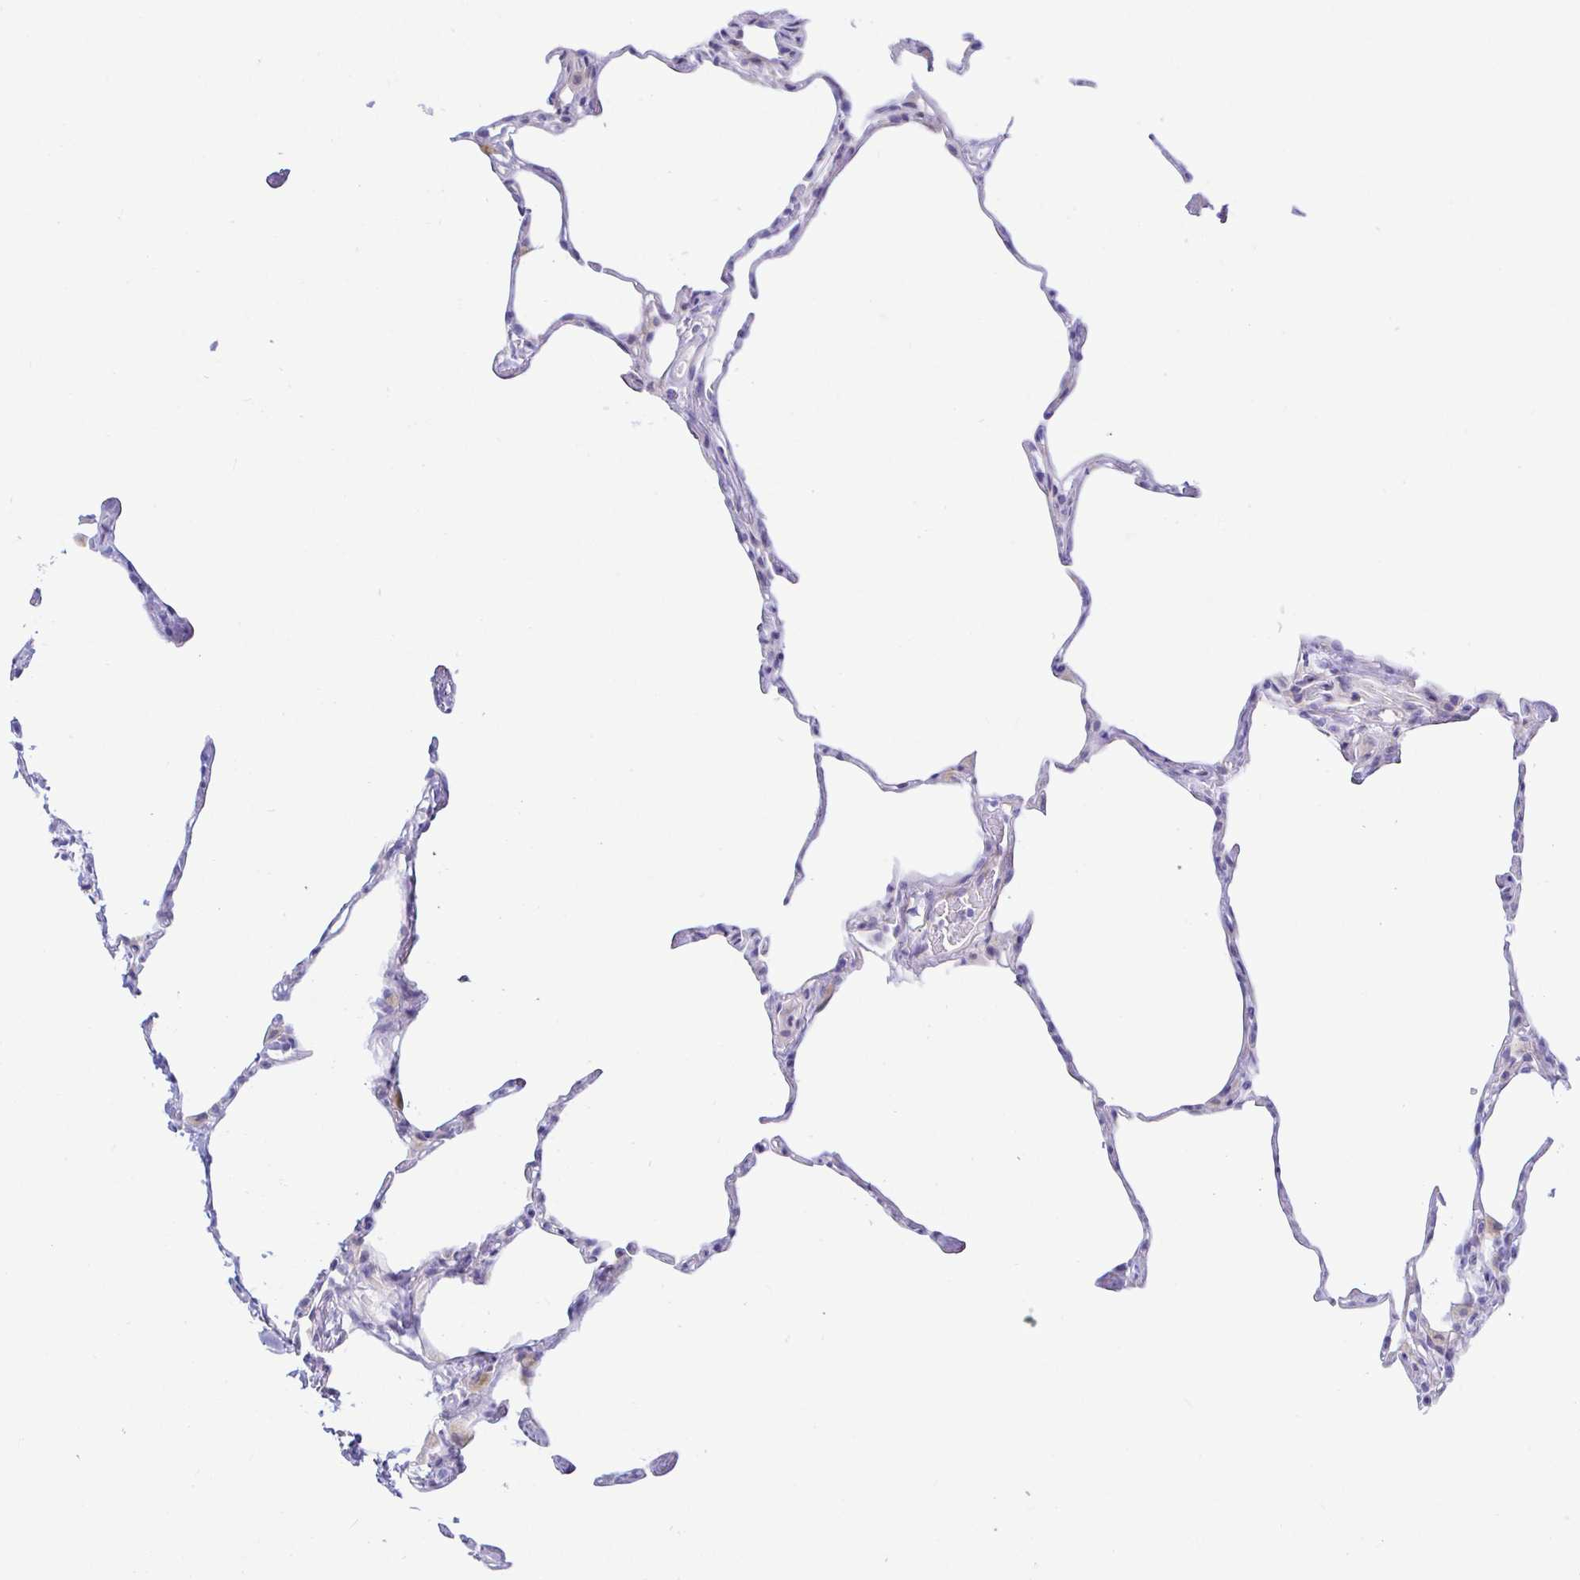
{"staining": {"intensity": "negative", "quantity": "none", "location": "none"}, "tissue": "lung", "cell_type": "Alveolar cells", "image_type": "normal", "snomed": [{"axis": "morphology", "description": "Normal tissue, NOS"}, {"axis": "topography", "description": "Lung"}], "caption": "Immunohistochemistry (IHC) photomicrograph of unremarkable lung: human lung stained with DAB reveals no significant protein positivity in alveolar cells. (IHC, brightfield microscopy, high magnification).", "gene": "PINLYP", "patient": {"sex": "male", "age": 65}}